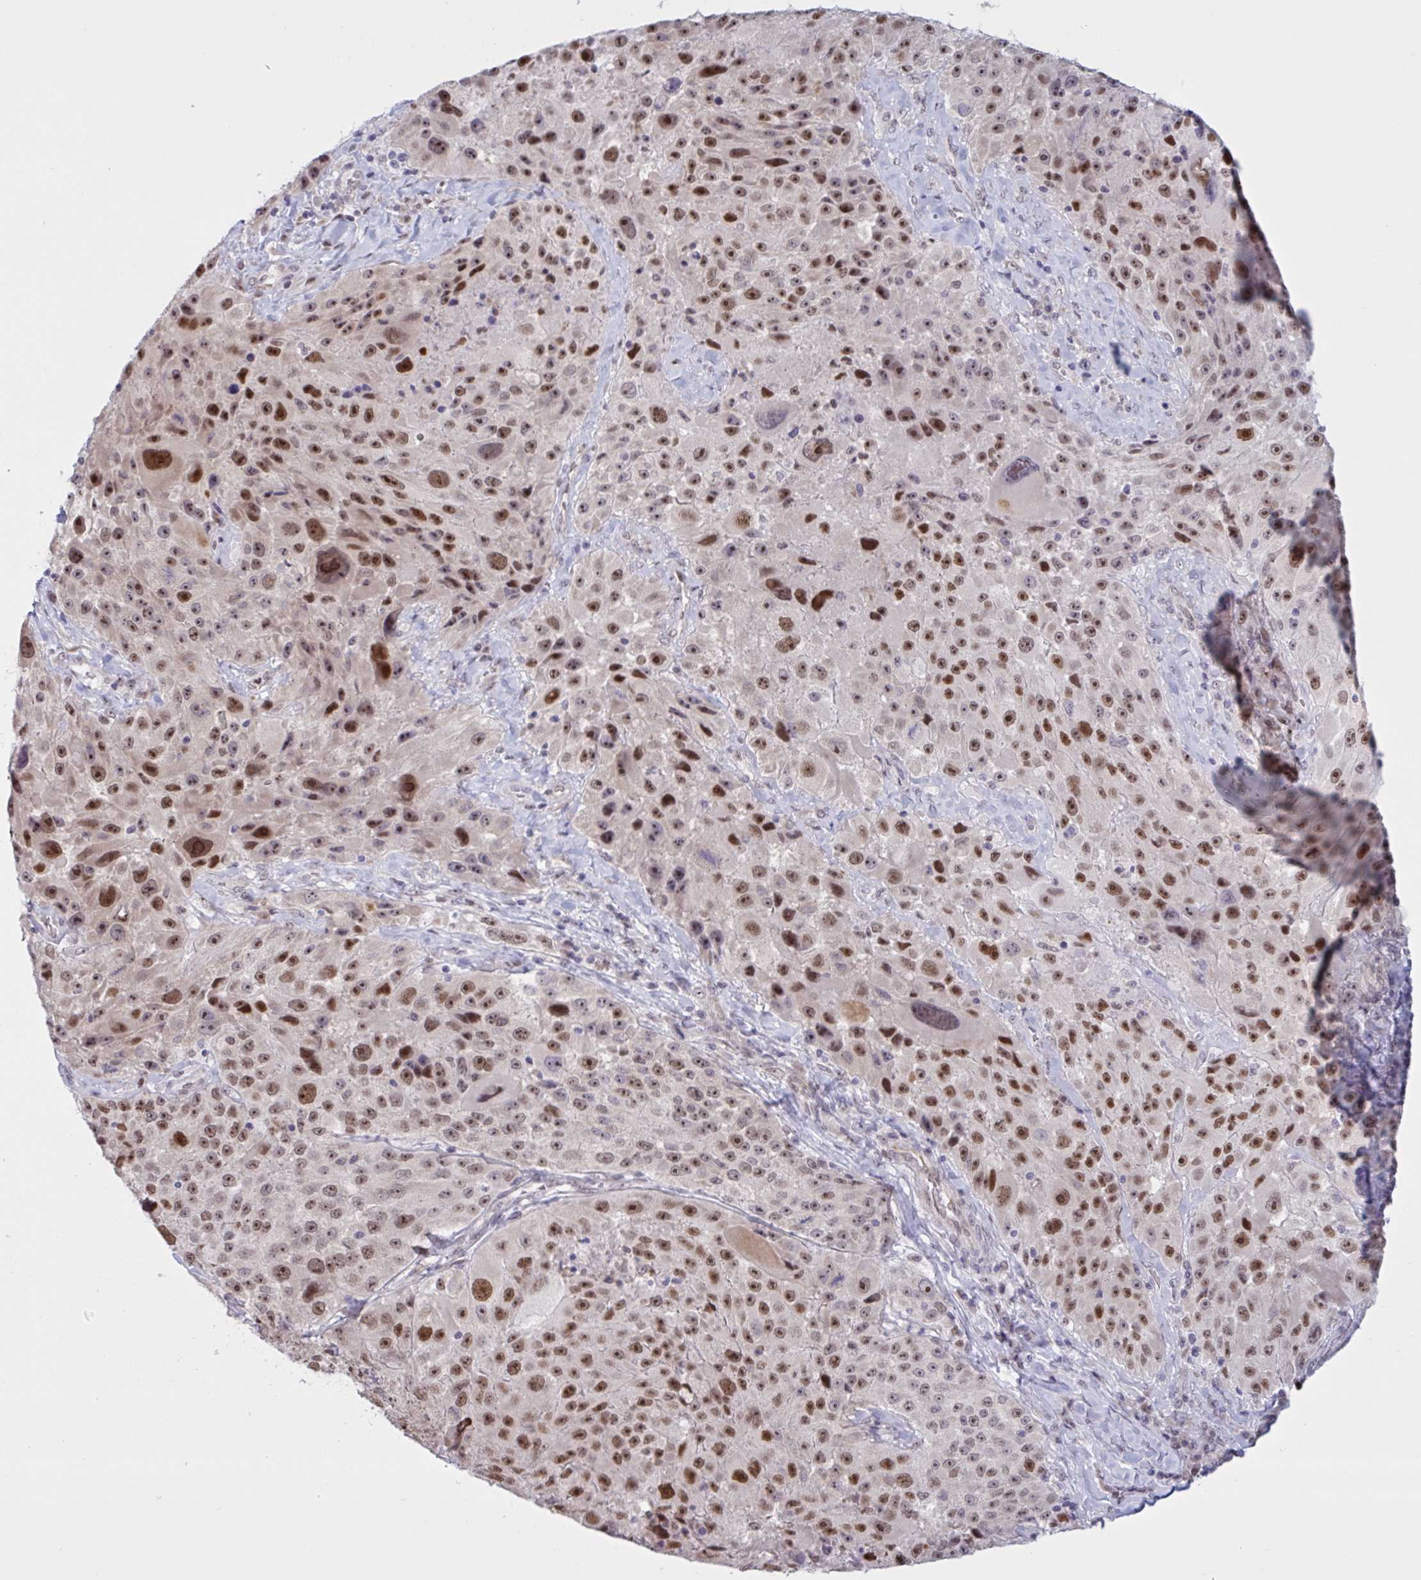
{"staining": {"intensity": "moderate", "quantity": ">75%", "location": "nuclear"}, "tissue": "melanoma", "cell_type": "Tumor cells", "image_type": "cancer", "snomed": [{"axis": "morphology", "description": "Malignant melanoma, Metastatic site"}, {"axis": "topography", "description": "Lymph node"}], "caption": "This is a photomicrograph of IHC staining of malignant melanoma (metastatic site), which shows moderate expression in the nuclear of tumor cells.", "gene": "PRMT6", "patient": {"sex": "male", "age": 62}}